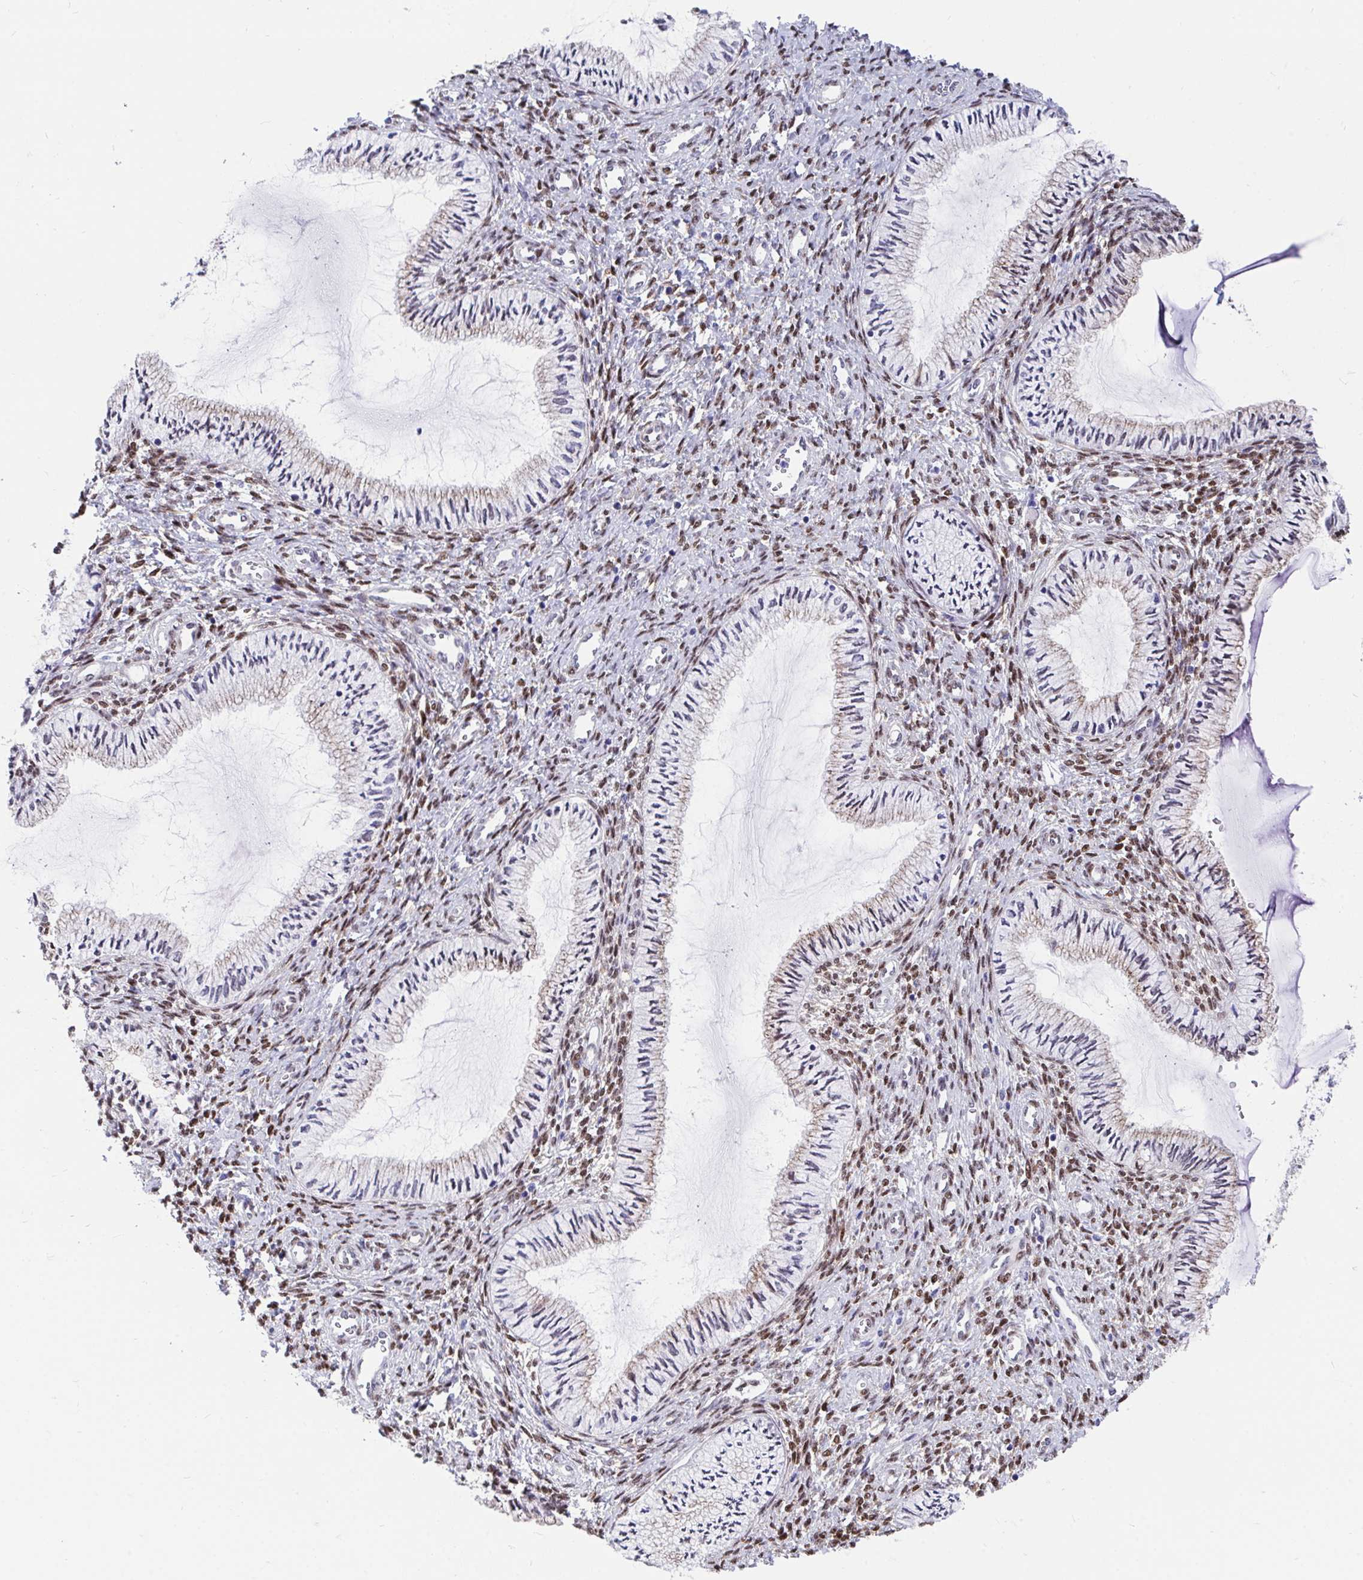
{"staining": {"intensity": "weak", "quantity": "25%-75%", "location": "cytoplasmic/membranous"}, "tissue": "cervix", "cell_type": "Glandular cells", "image_type": "normal", "snomed": [{"axis": "morphology", "description": "Normal tissue, NOS"}, {"axis": "topography", "description": "Cervix"}], "caption": "Cervix was stained to show a protein in brown. There is low levels of weak cytoplasmic/membranous staining in about 25%-75% of glandular cells. Nuclei are stained in blue.", "gene": "RBPMS", "patient": {"sex": "female", "age": 24}}